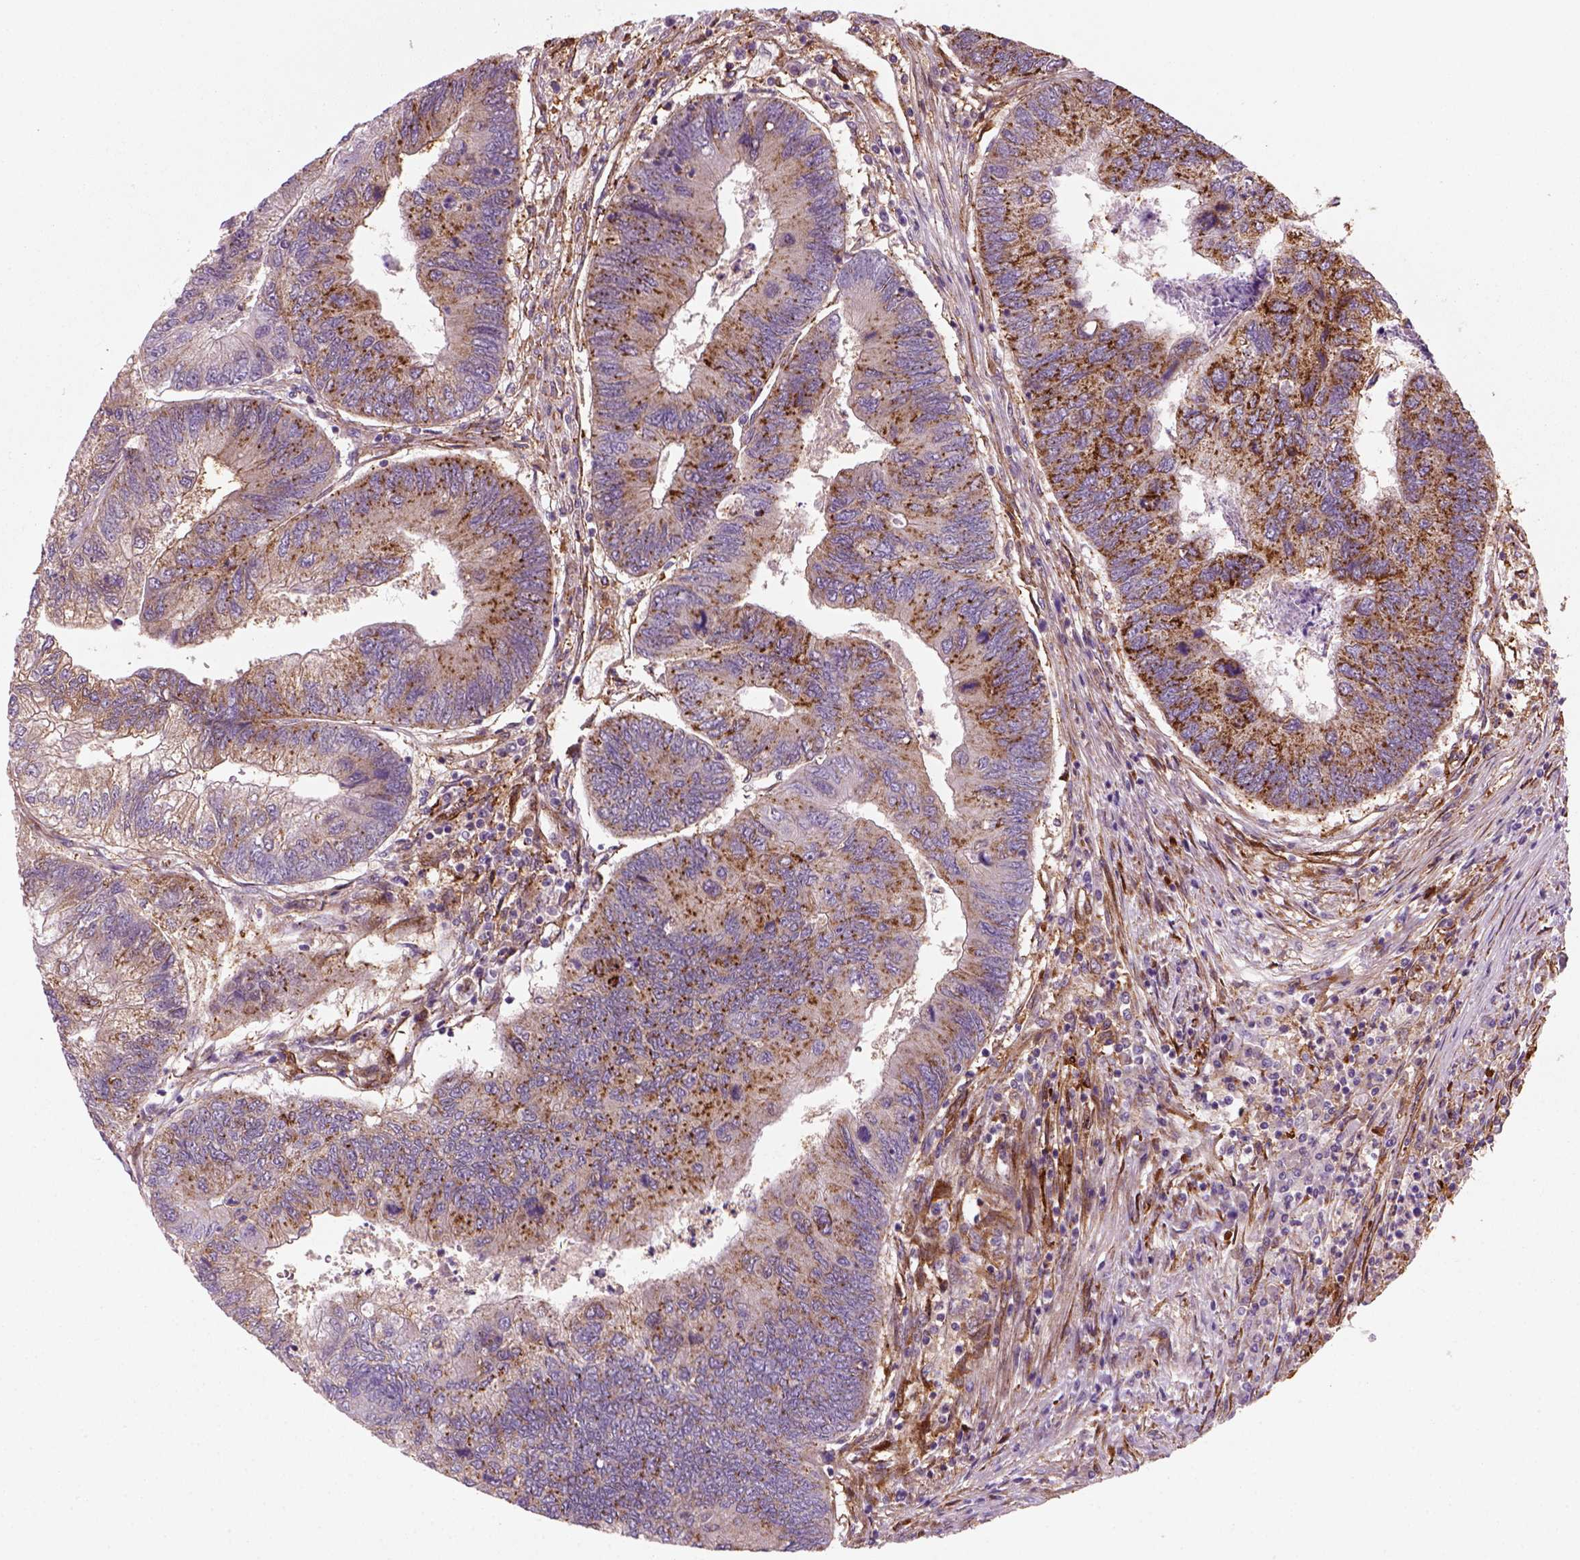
{"staining": {"intensity": "strong", "quantity": "<25%", "location": "cytoplasmic/membranous"}, "tissue": "colorectal cancer", "cell_type": "Tumor cells", "image_type": "cancer", "snomed": [{"axis": "morphology", "description": "Adenocarcinoma, NOS"}, {"axis": "topography", "description": "Colon"}], "caption": "Protein expression analysis of human colorectal cancer reveals strong cytoplasmic/membranous expression in about <25% of tumor cells.", "gene": "MARCKS", "patient": {"sex": "female", "age": 67}}